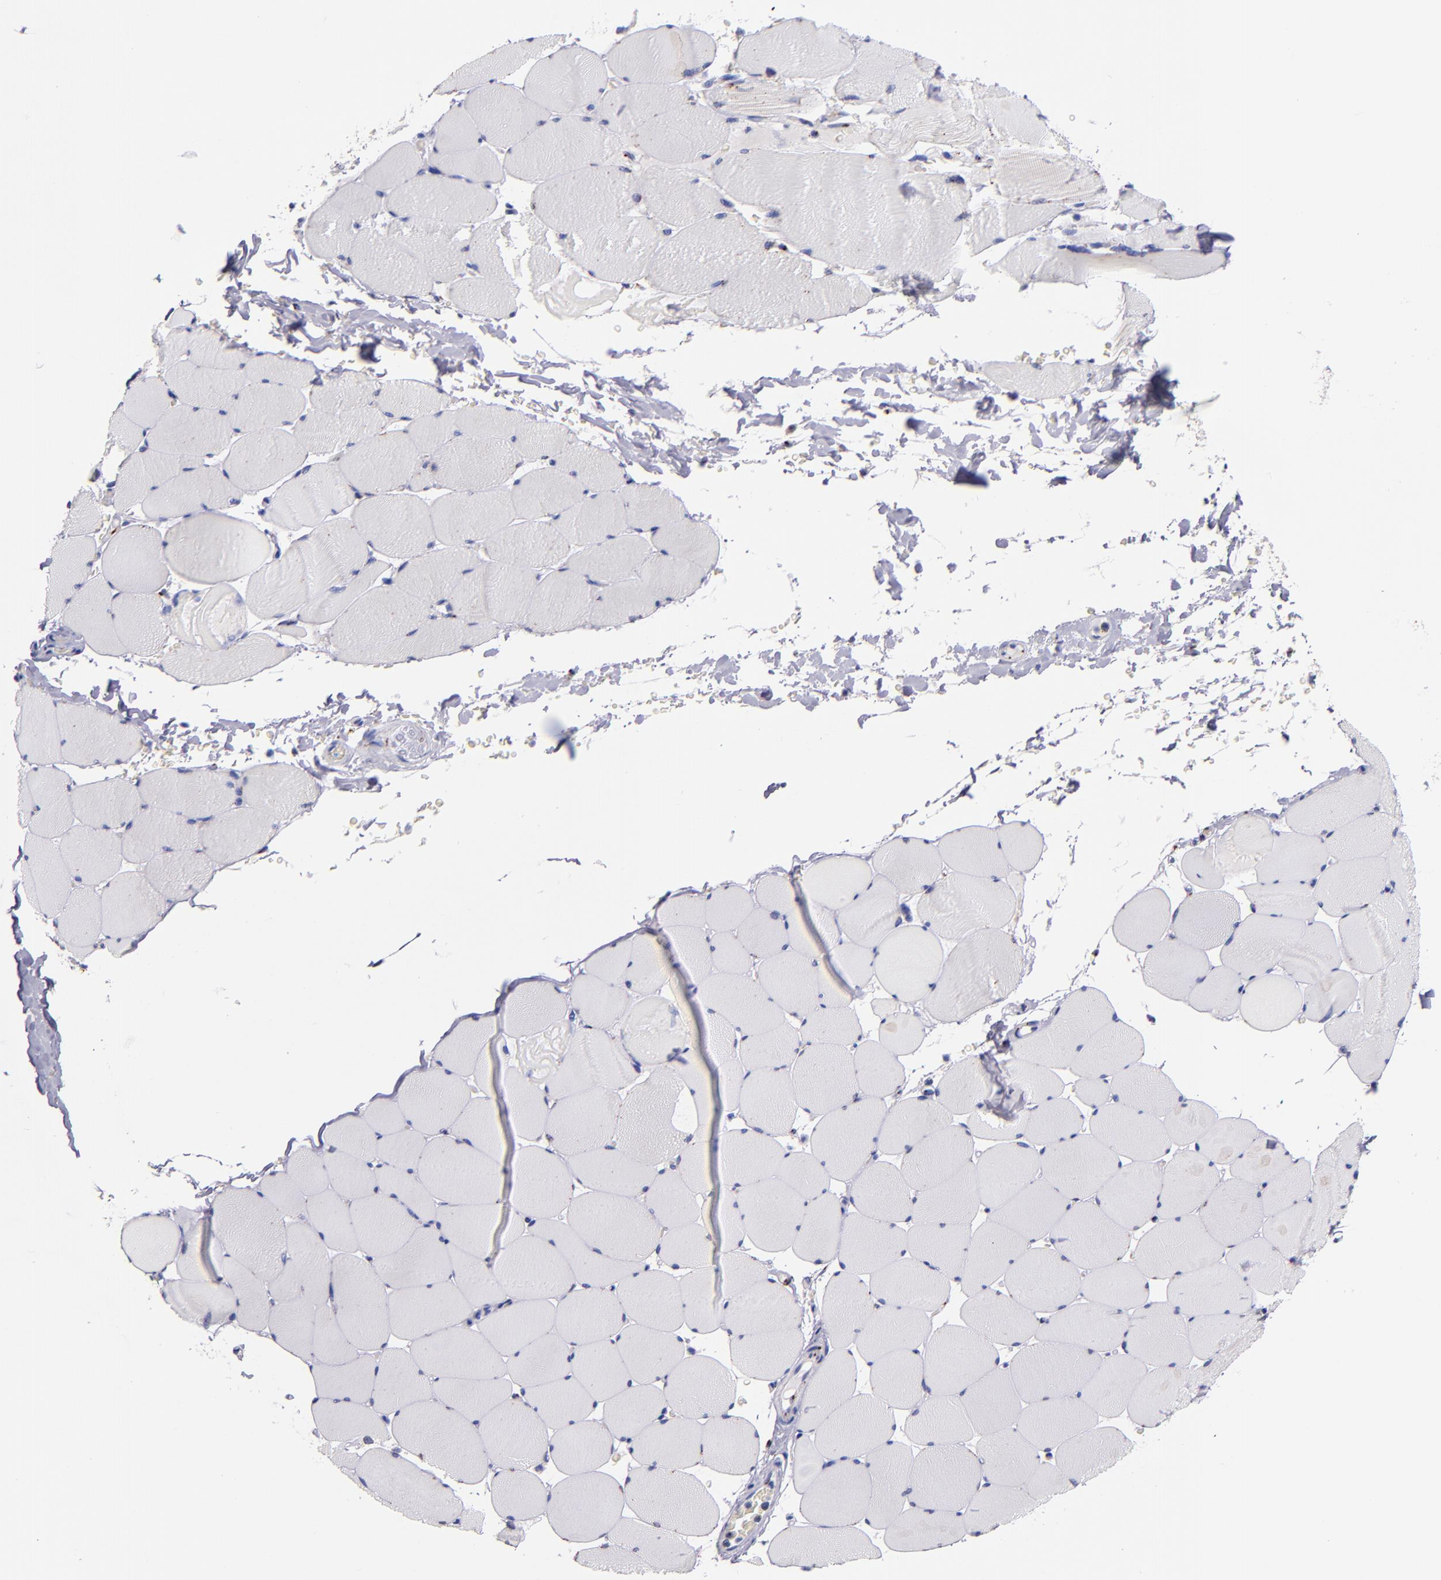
{"staining": {"intensity": "weak", "quantity": "25%-75%", "location": "cytoplasmic/membranous,nuclear"}, "tissue": "skeletal muscle", "cell_type": "Myocytes", "image_type": "normal", "snomed": [{"axis": "morphology", "description": "Normal tissue, NOS"}, {"axis": "topography", "description": "Skeletal muscle"}], "caption": "Protein expression analysis of unremarkable skeletal muscle exhibits weak cytoplasmic/membranous,nuclear expression in approximately 25%-75% of myocytes.", "gene": "GOLIM4", "patient": {"sex": "male", "age": 62}}